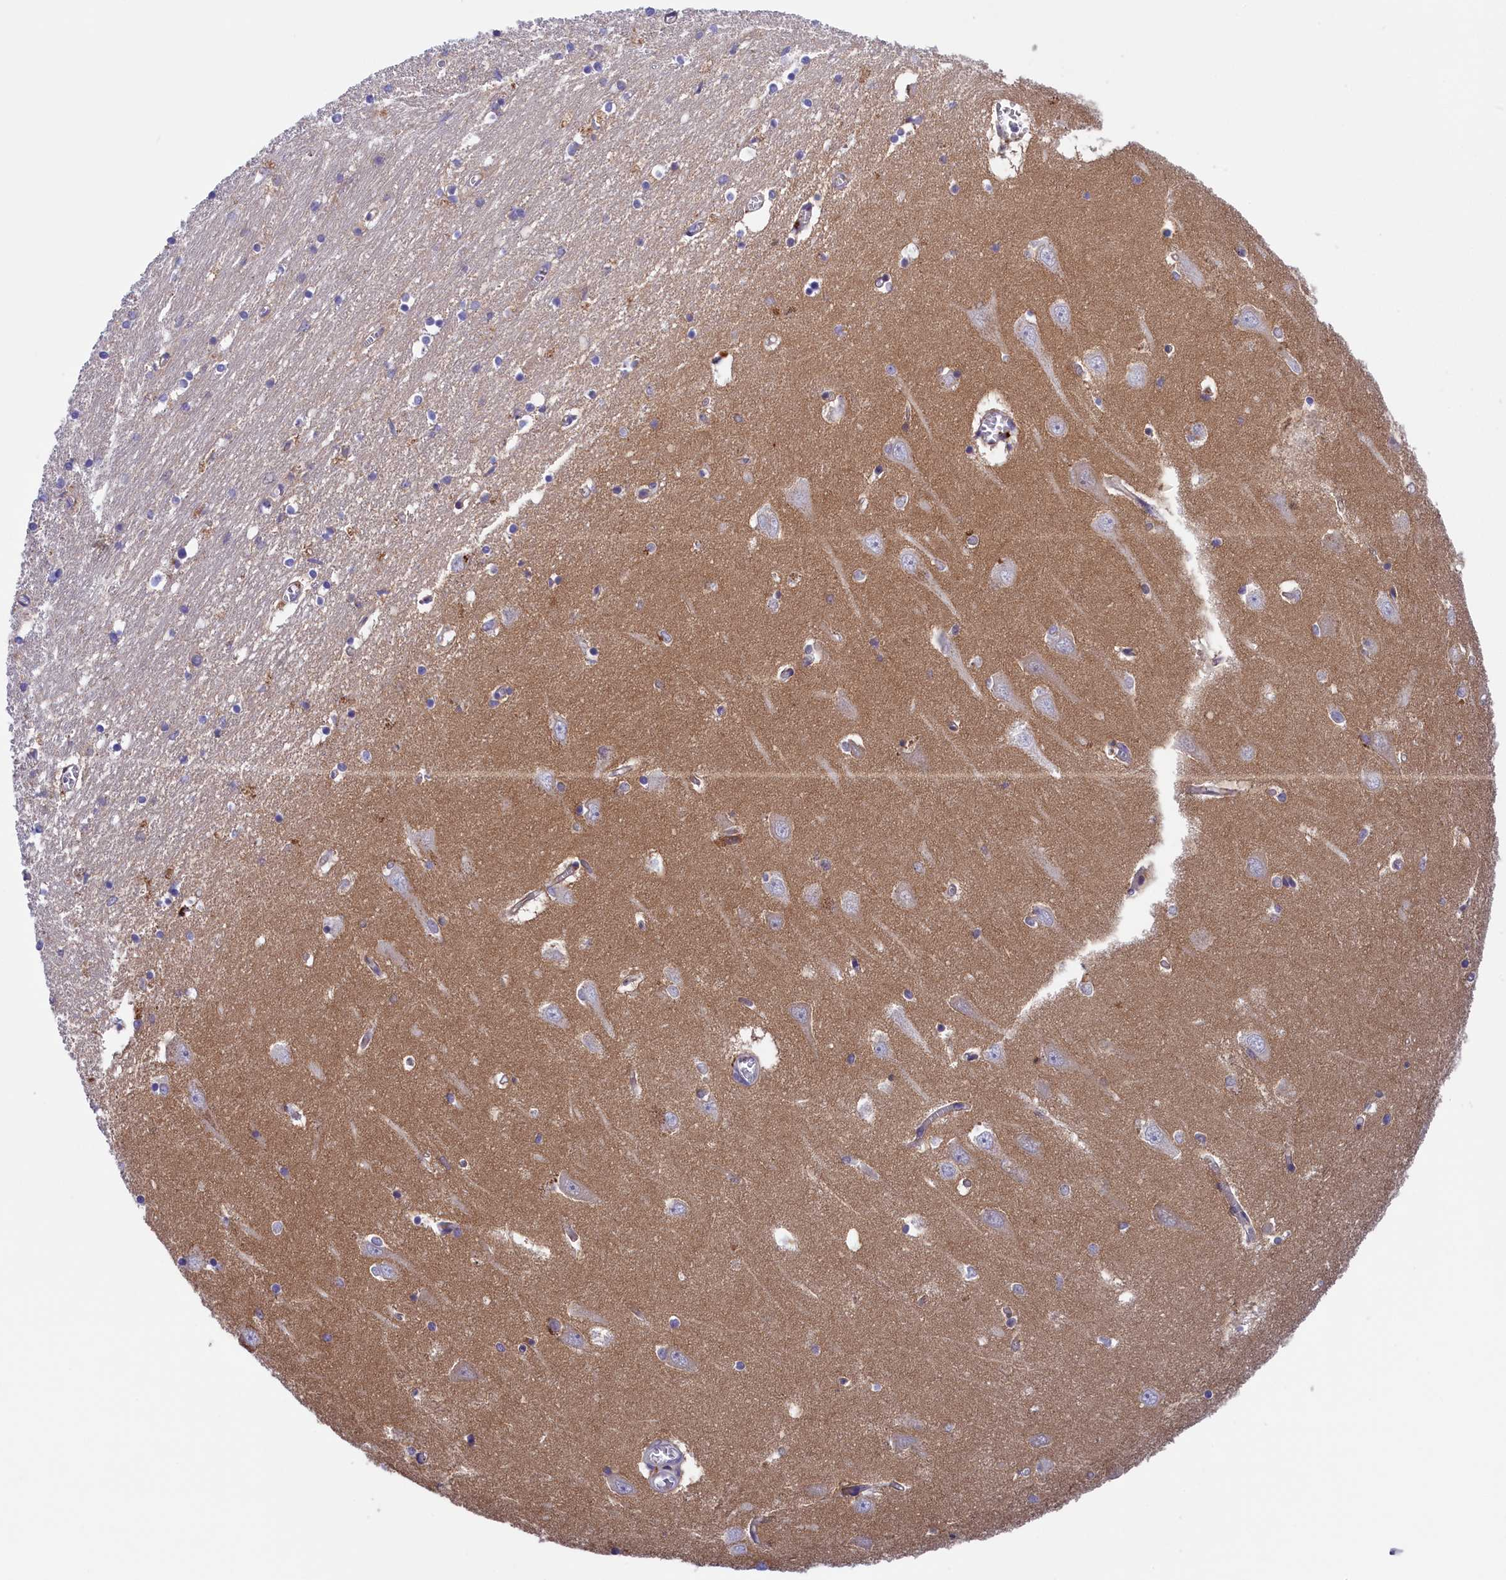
{"staining": {"intensity": "negative", "quantity": "none", "location": "none"}, "tissue": "hippocampus", "cell_type": "Glial cells", "image_type": "normal", "snomed": [{"axis": "morphology", "description": "Normal tissue, NOS"}, {"axis": "topography", "description": "Hippocampus"}], "caption": "Glial cells show no significant expression in unremarkable hippocampus.", "gene": "STYX", "patient": {"sex": "male", "age": 70}}